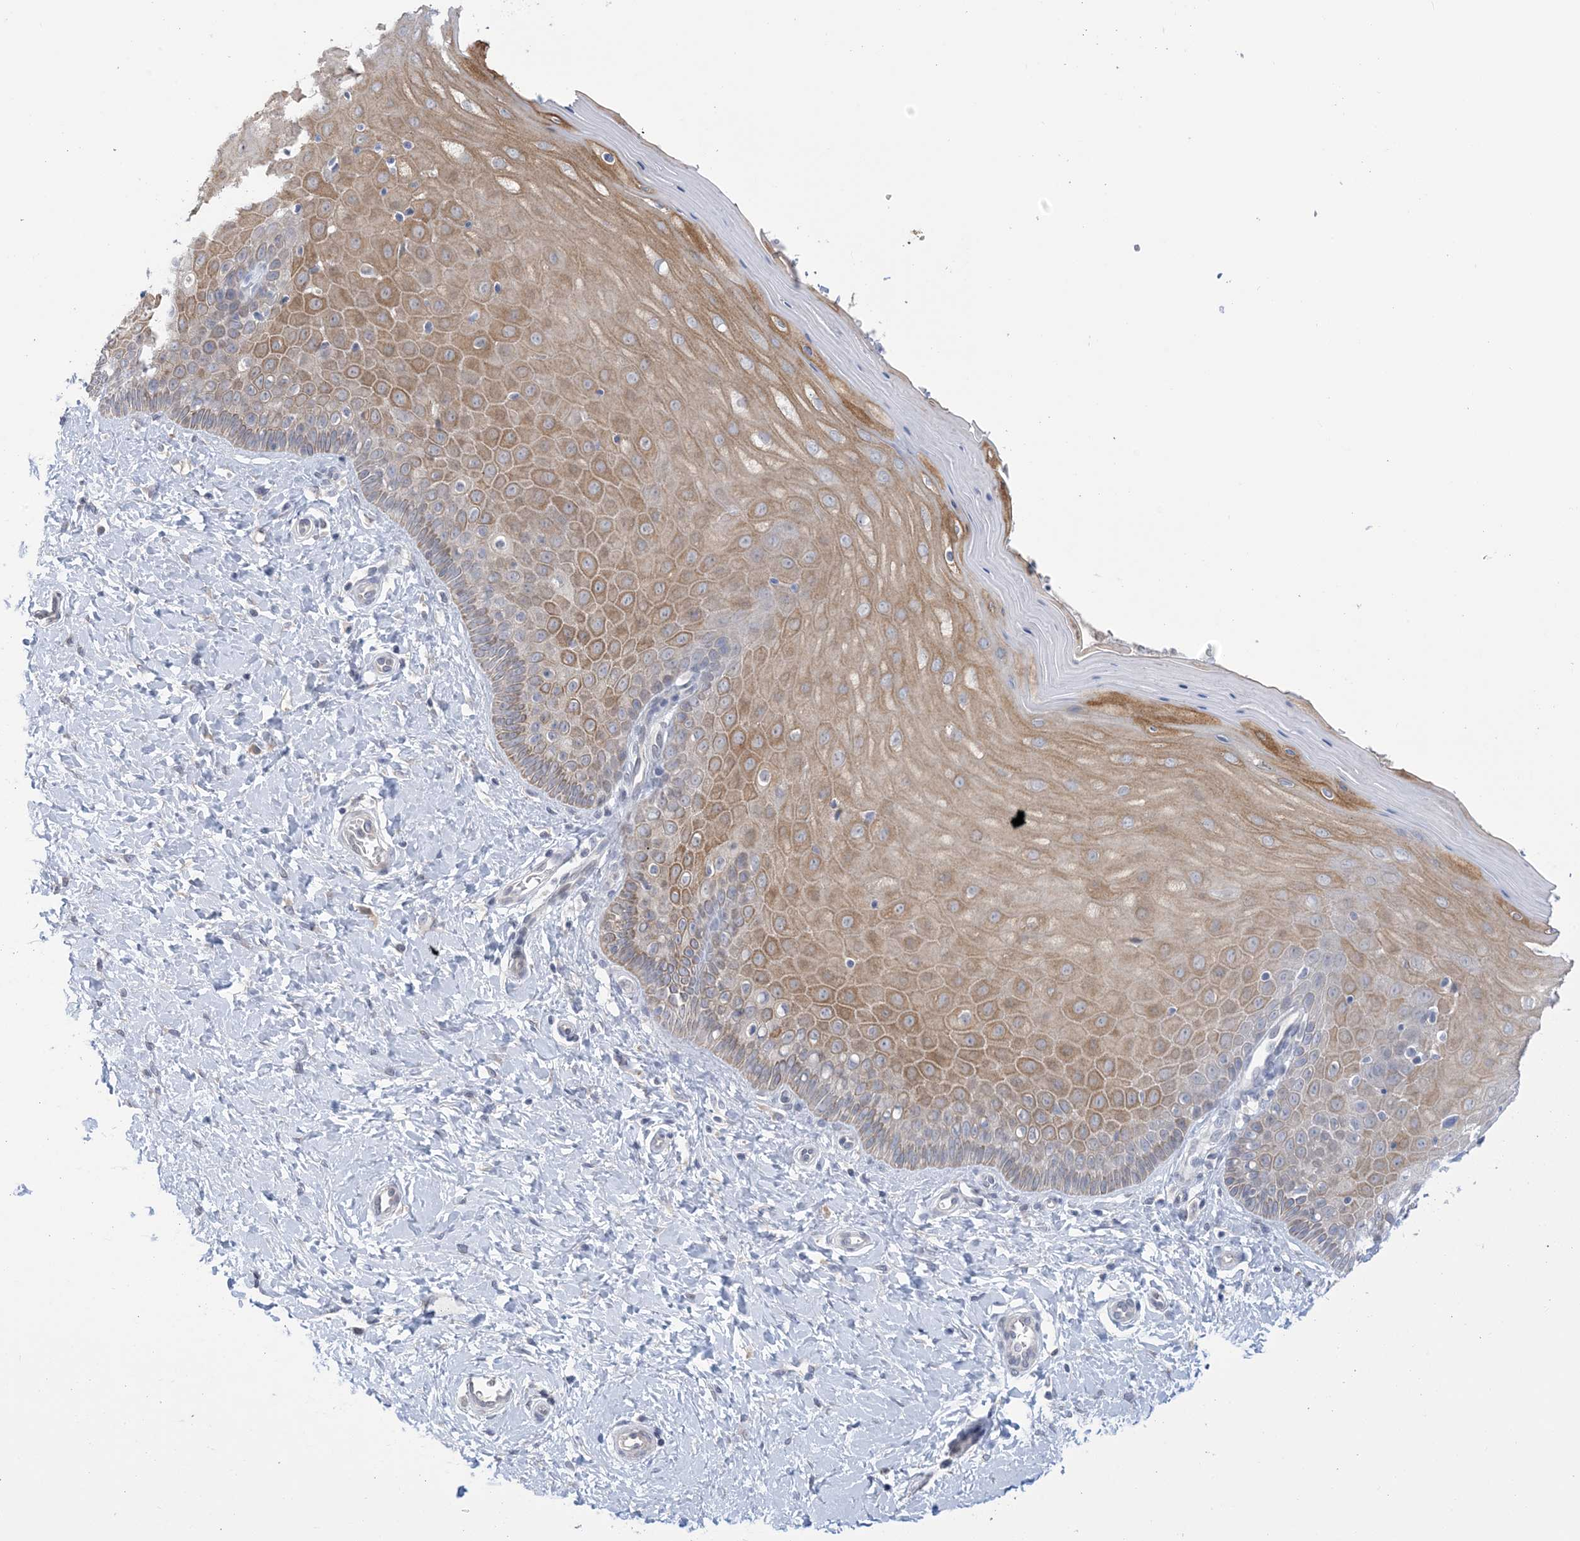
{"staining": {"intensity": "negative", "quantity": "none", "location": "none"}, "tissue": "cervix", "cell_type": "Glandular cells", "image_type": "normal", "snomed": [{"axis": "morphology", "description": "Normal tissue, NOS"}, {"axis": "topography", "description": "Cervix"}], "caption": "An image of human cervix is negative for staining in glandular cells.", "gene": "TTYH1", "patient": {"sex": "female", "age": 55}}